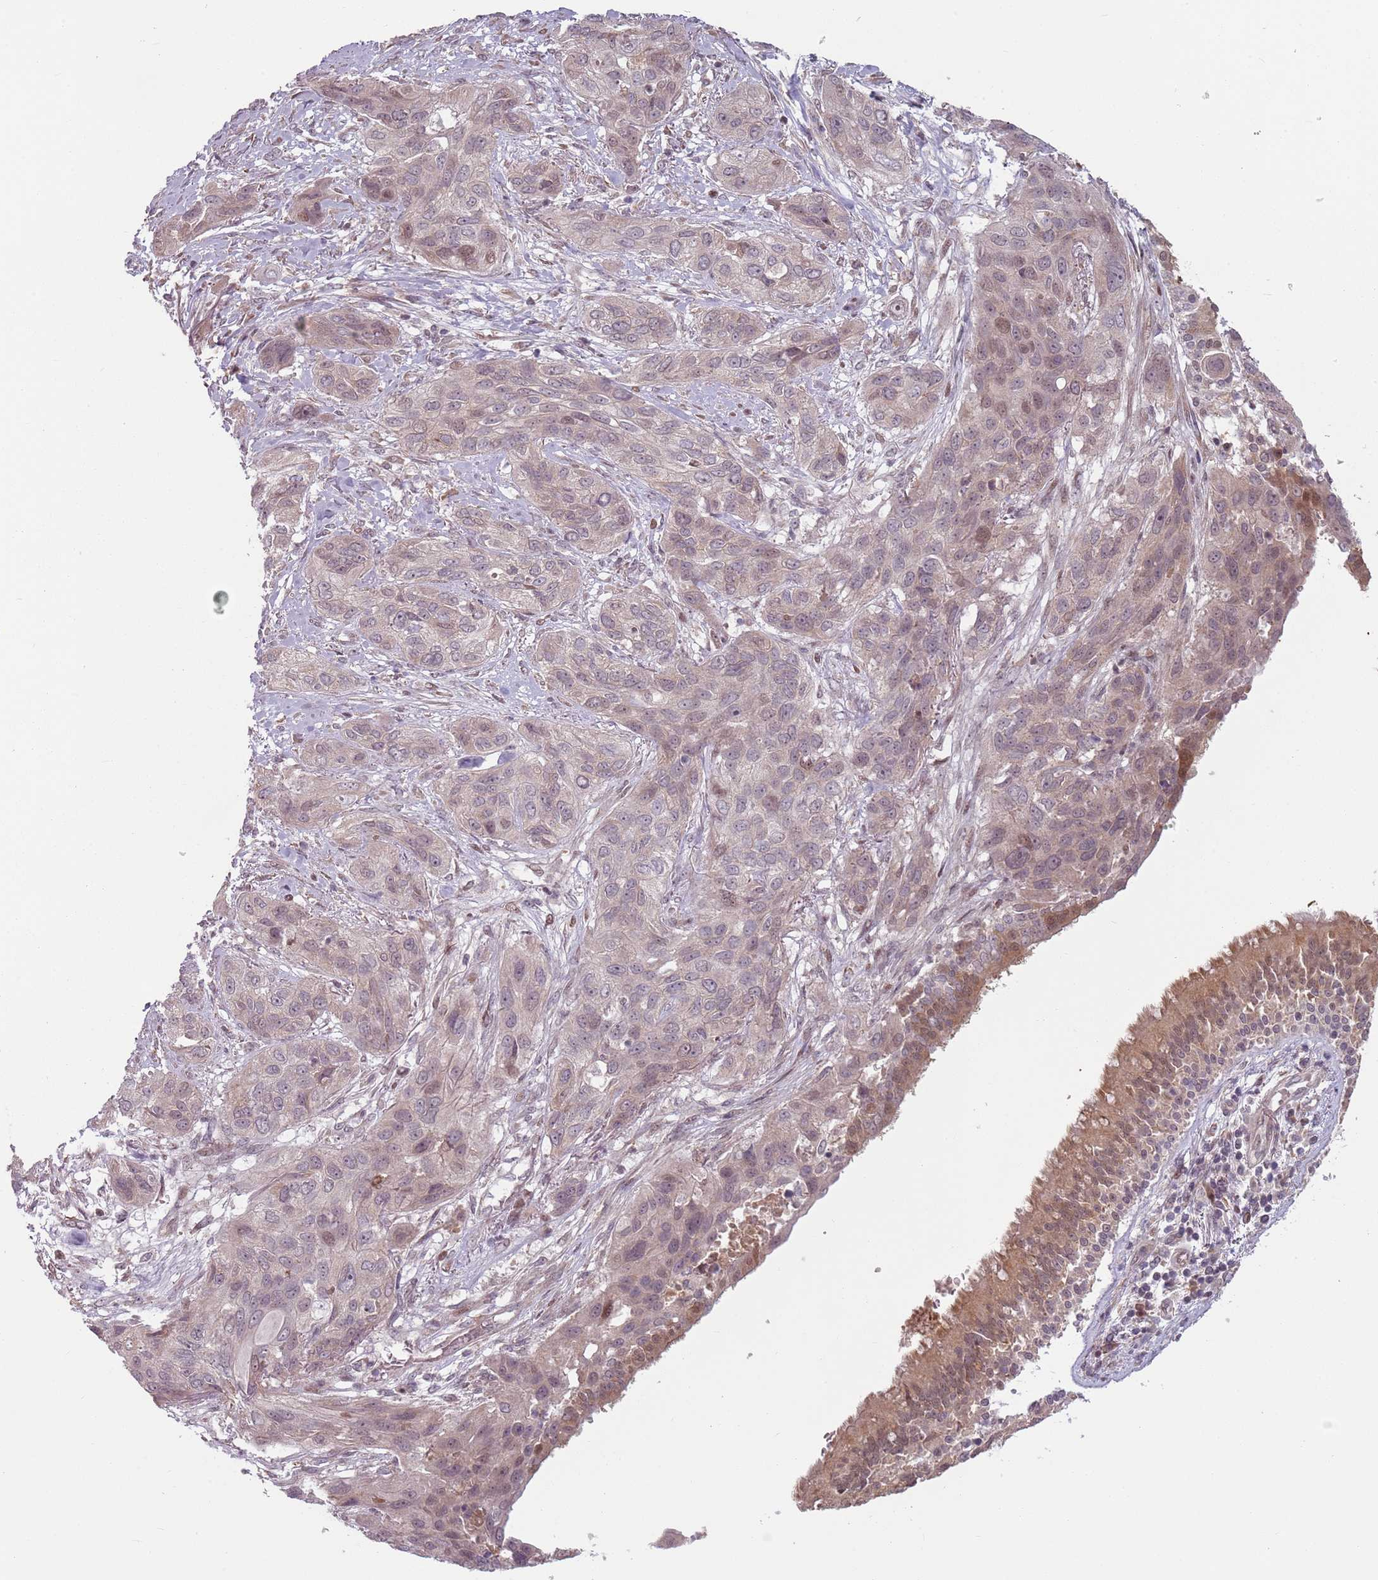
{"staining": {"intensity": "weak", "quantity": "<25%", "location": "cytoplasmic/membranous,nuclear"}, "tissue": "lung cancer", "cell_type": "Tumor cells", "image_type": "cancer", "snomed": [{"axis": "morphology", "description": "Squamous cell carcinoma, NOS"}, {"axis": "topography", "description": "Lung"}], "caption": "There is no significant positivity in tumor cells of lung cancer (squamous cell carcinoma). (Immunohistochemistry, brightfield microscopy, high magnification).", "gene": "ADGRG1", "patient": {"sex": "female", "age": 70}}